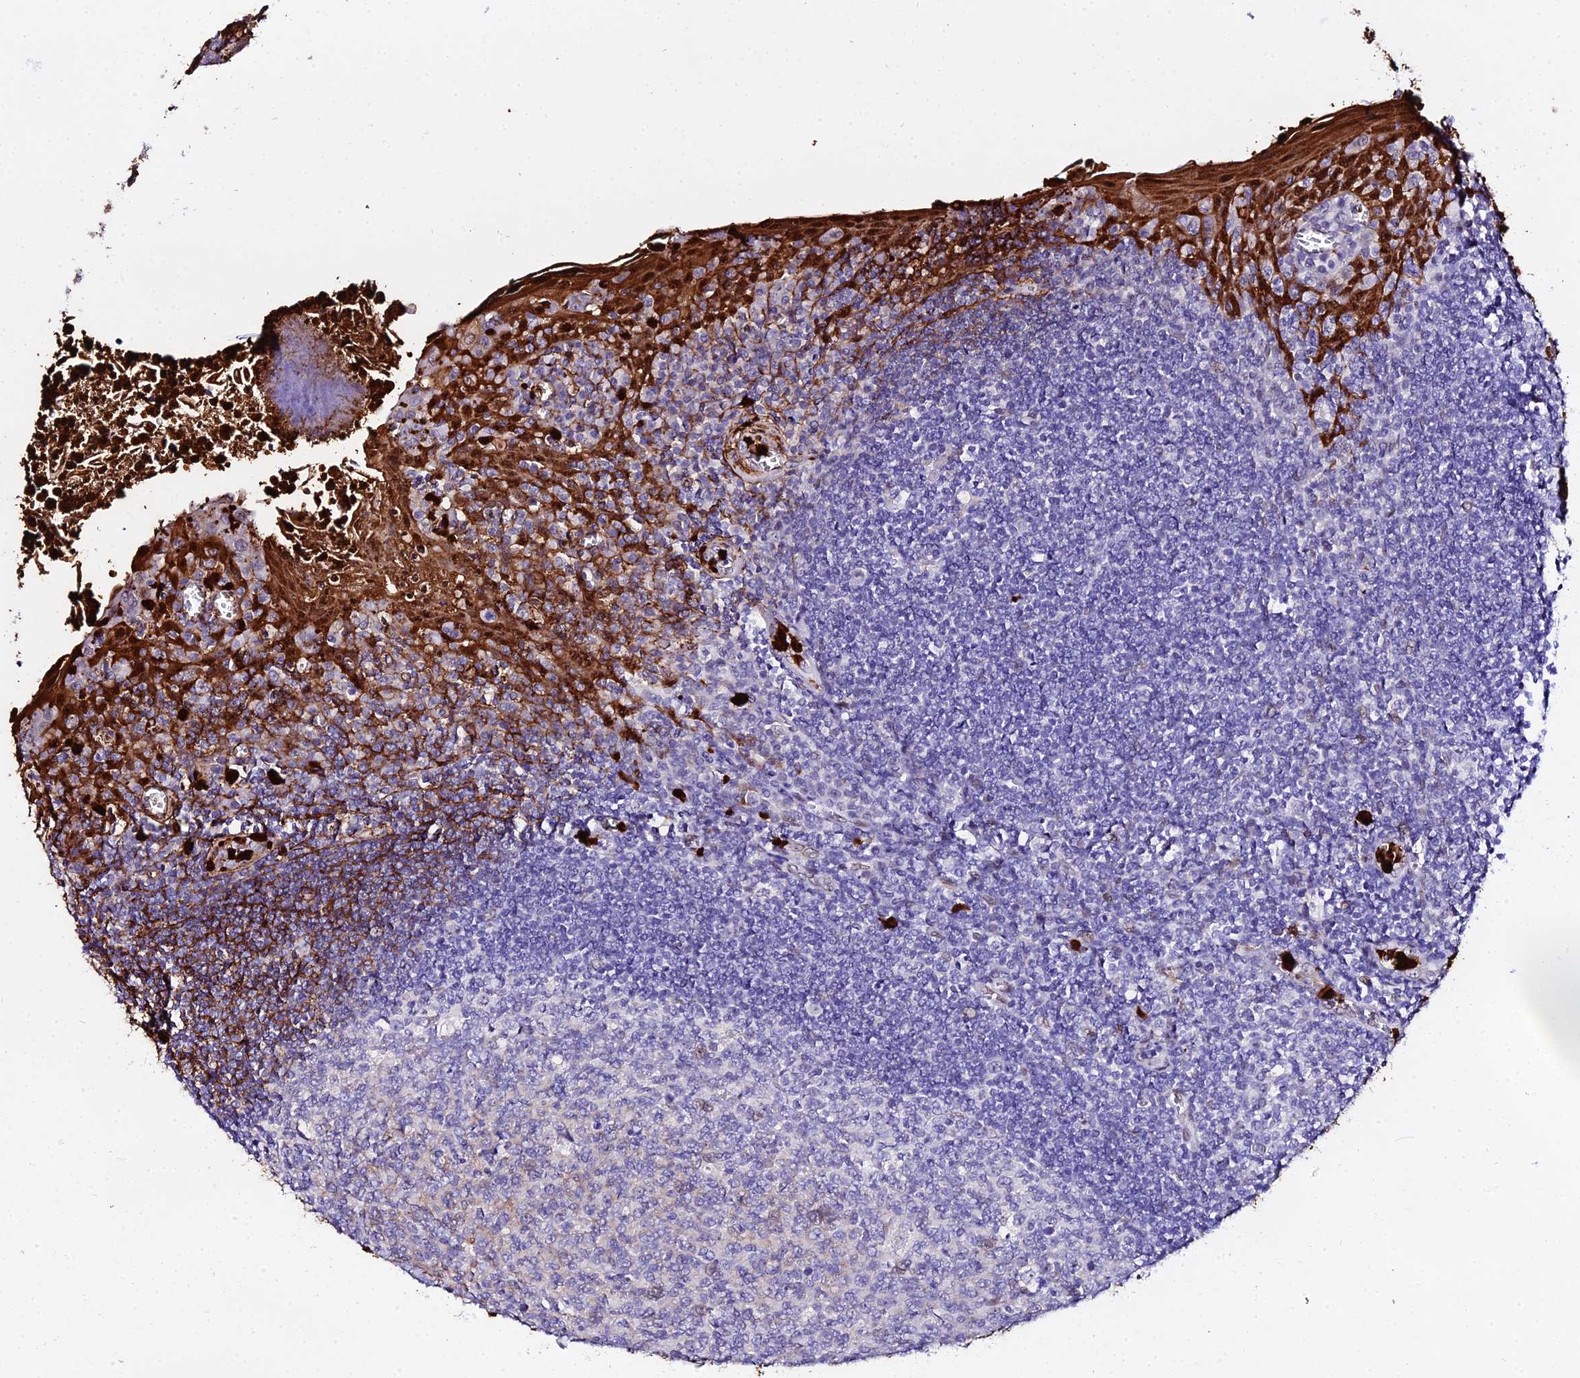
{"staining": {"intensity": "negative", "quantity": "none", "location": "none"}, "tissue": "tonsil", "cell_type": "Germinal center cells", "image_type": "normal", "snomed": [{"axis": "morphology", "description": "Normal tissue, NOS"}, {"axis": "topography", "description": "Tonsil"}], "caption": "This is an immunohistochemistry photomicrograph of benign tonsil. There is no positivity in germinal center cells.", "gene": "MCM10", "patient": {"sex": "male", "age": 27}}